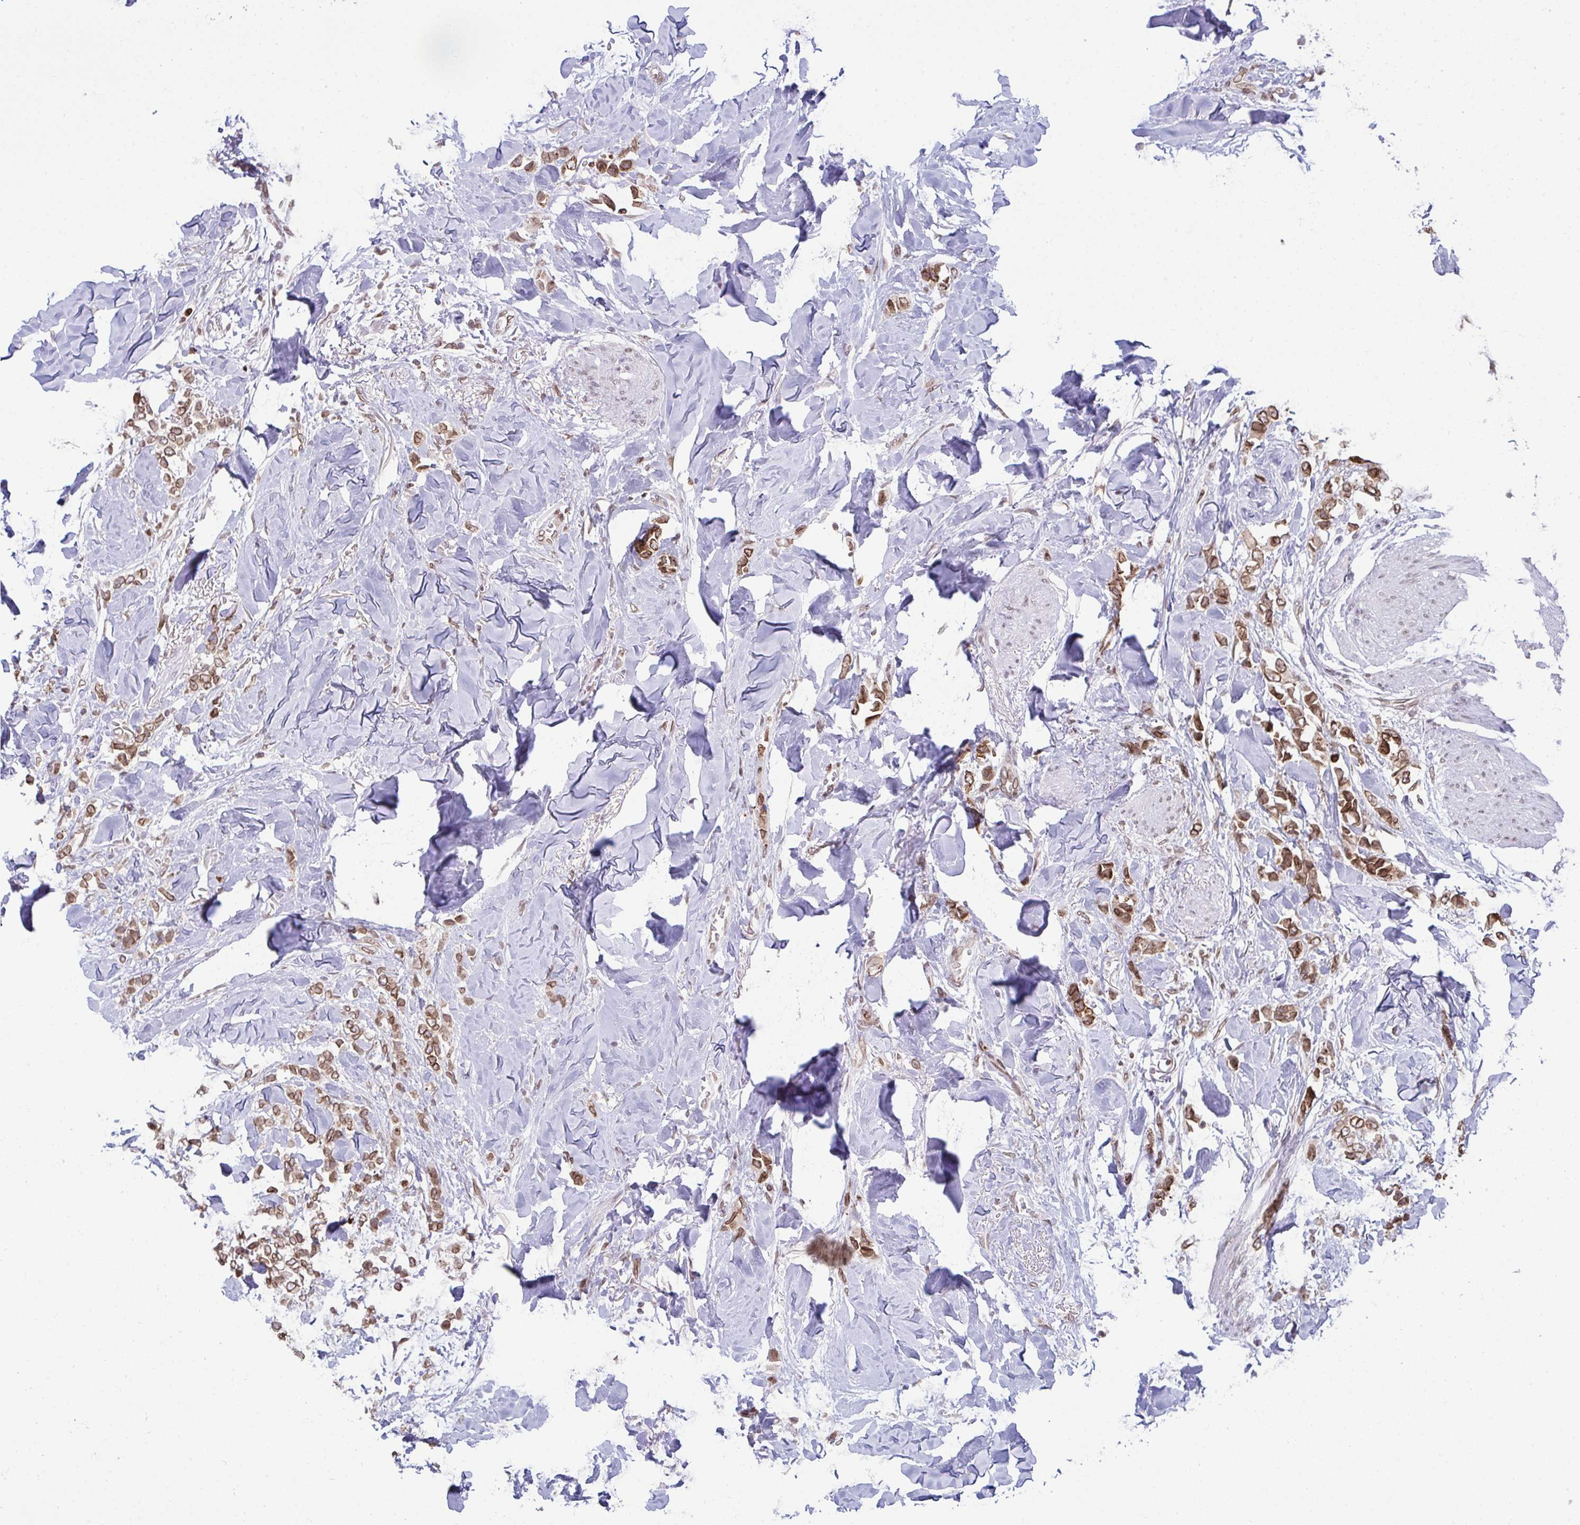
{"staining": {"intensity": "moderate", "quantity": ">75%", "location": "cytoplasmic/membranous,nuclear"}, "tissue": "breast cancer", "cell_type": "Tumor cells", "image_type": "cancer", "snomed": [{"axis": "morphology", "description": "Lobular carcinoma"}, {"axis": "topography", "description": "Breast"}], "caption": "A brown stain shows moderate cytoplasmic/membranous and nuclear staining of a protein in breast lobular carcinoma tumor cells. (DAB IHC, brown staining for protein, blue staining for nuclei).", "gene": "RANBP2", "patient": {"sex": "female", "age": 91}}